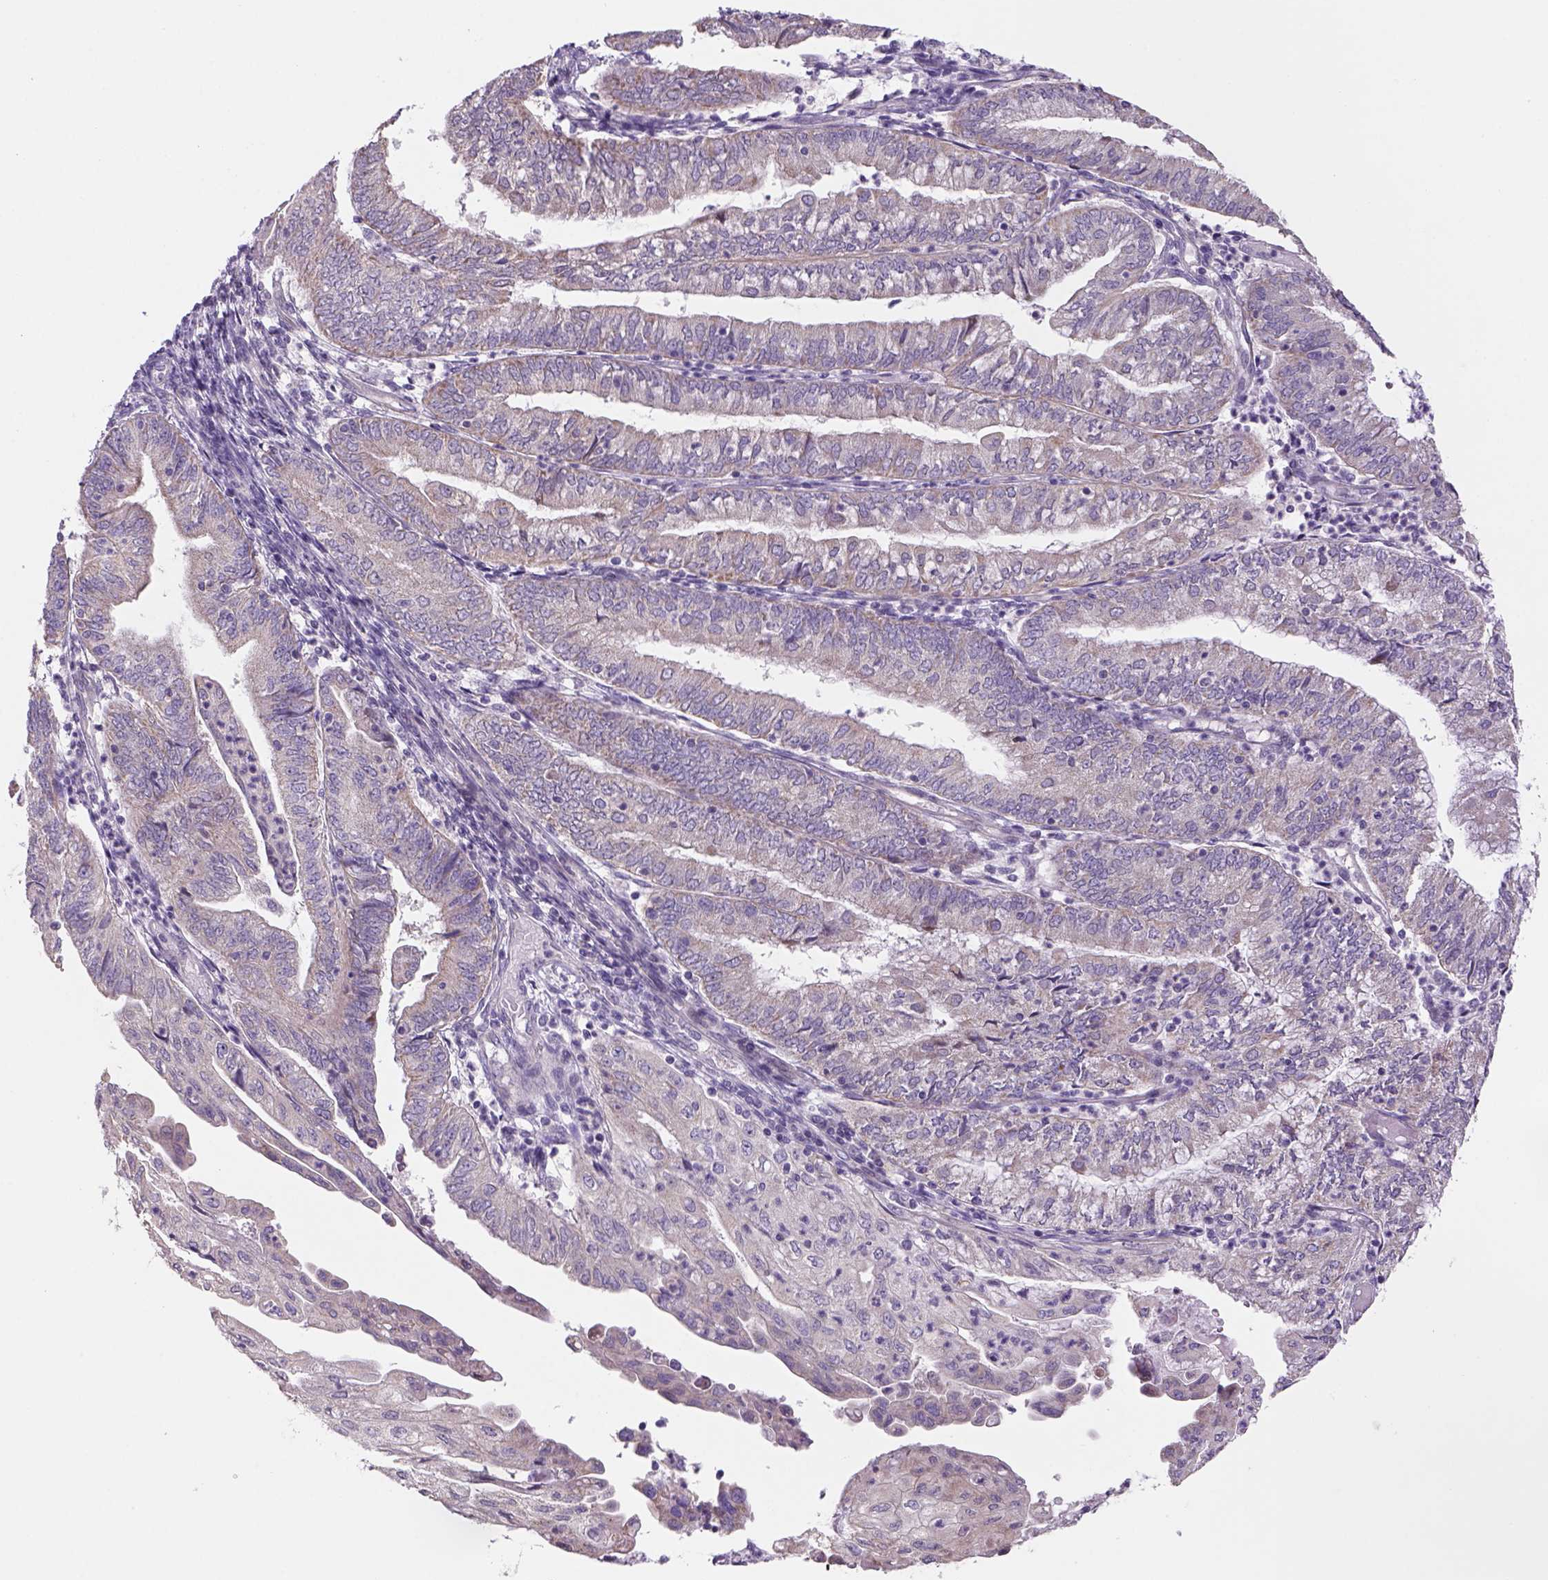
{"staining": {"intensity": "weak", "quantity": "<25%", "location": "cytoplasmic/membranous"}, "tissue": "endometrial cancer", "cell_type": "Tumor cells", "image_type": "cancer", "snomed": [{"axis": "morphology", "description": "Adenocarcinoma, NOS"}, {"axis": "topography", "description": "Endometrium"}], "caption": "Tumor cells show no significant protein staining in endometrial adenocarcinoma.", "gene": "ADGRV1", "patient": {"sex": "female", "age": 55}}